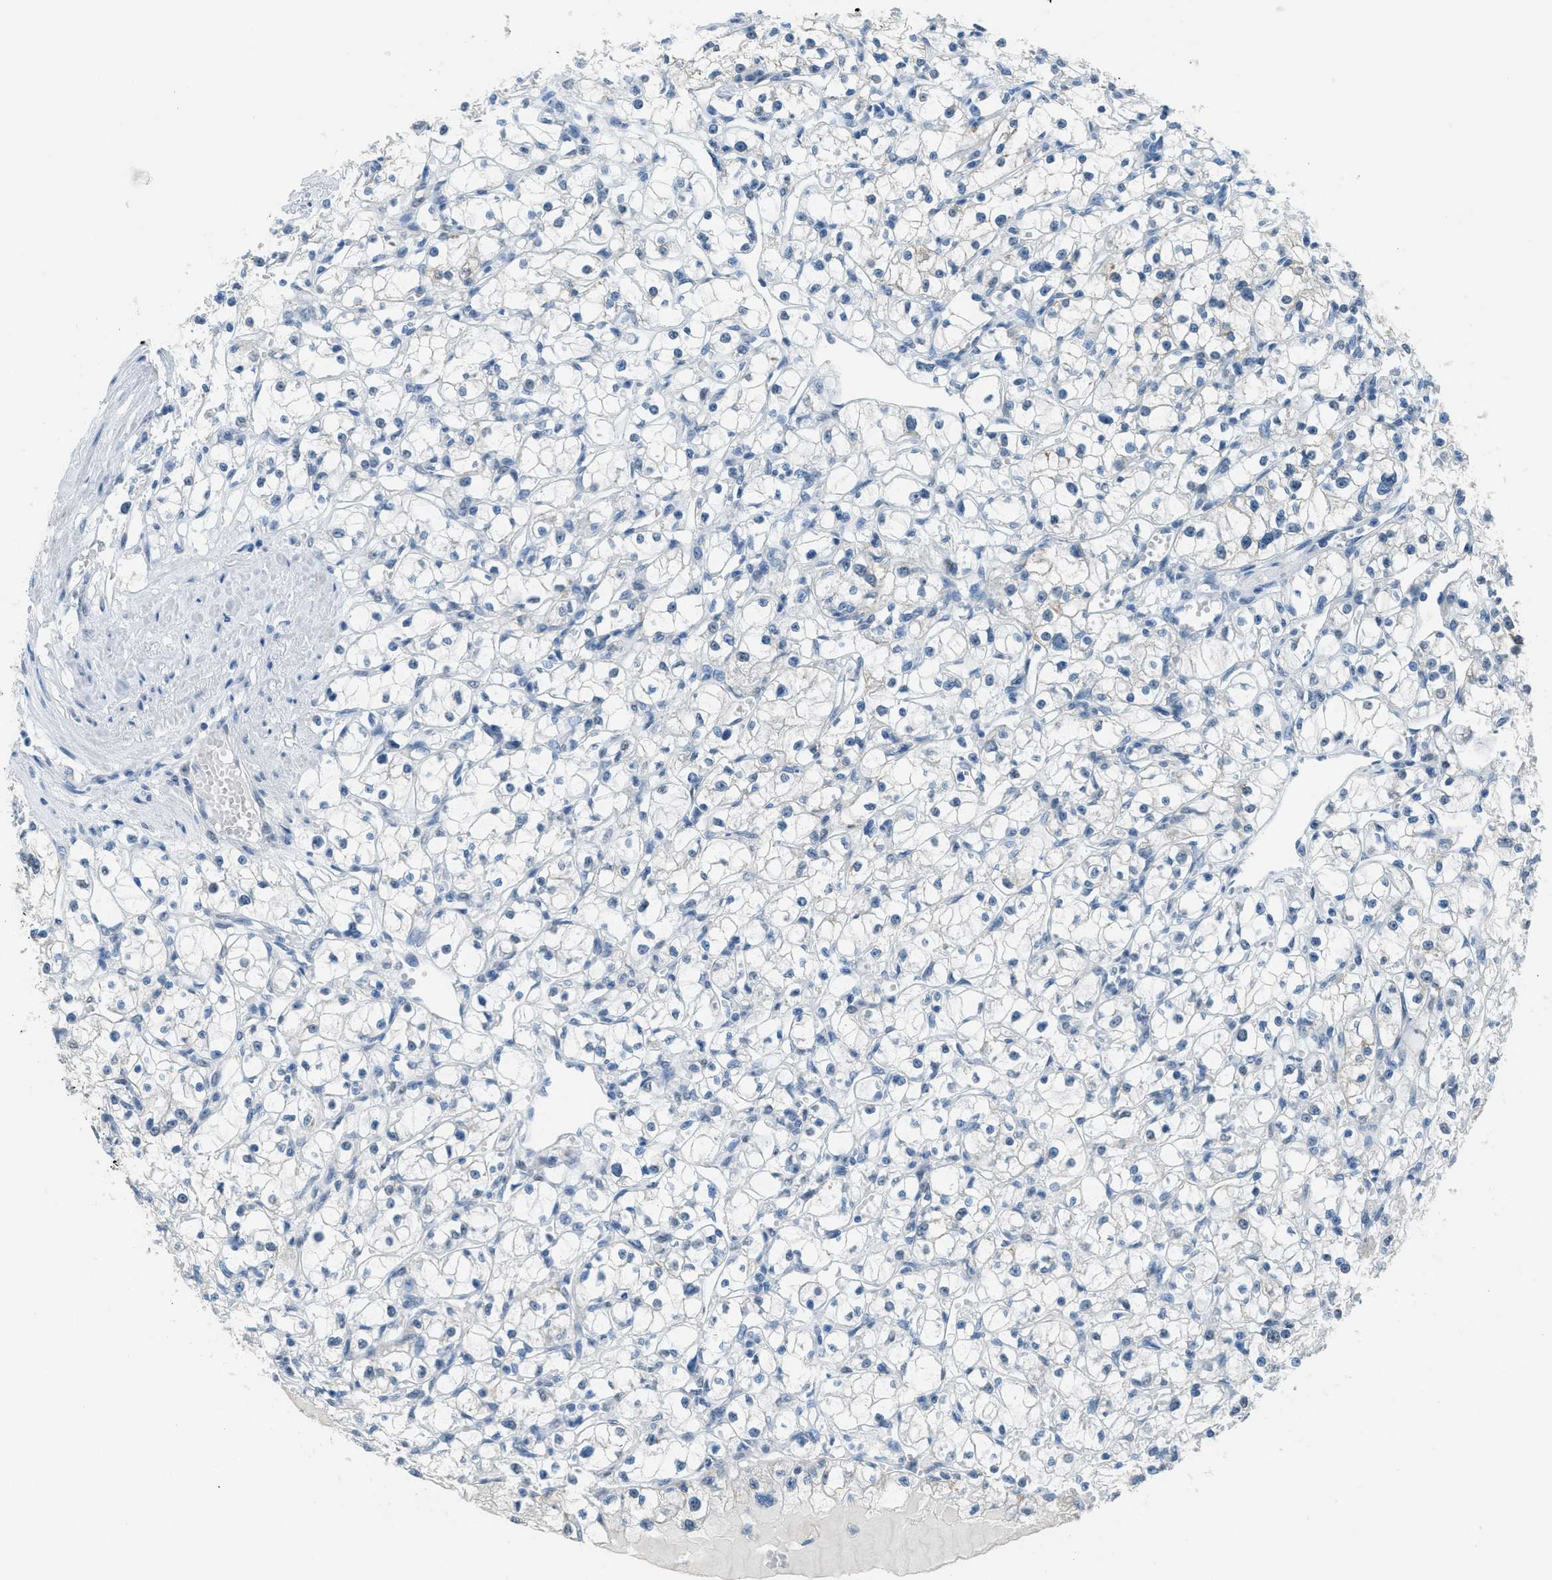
{"staining": {"intensity": "negative", "quantity": "none", "location": "none"}, "tissue": "renal cancer", "cell_type": "Tumor cells", "image_type": "cancer", "snomed": [{"axis": "morphology", "description": "Adenocarcinoma, NOS"}, {"axis": "topography", "description": "Kidney"}], "caption": "An IHC micrograph of adenocarcinoma (renal) is shown. There is no staining in tumor cells of adenocarcinoma (renal).", "gene": "TTC13", "patient": {"sex": "male", "age": 56}}